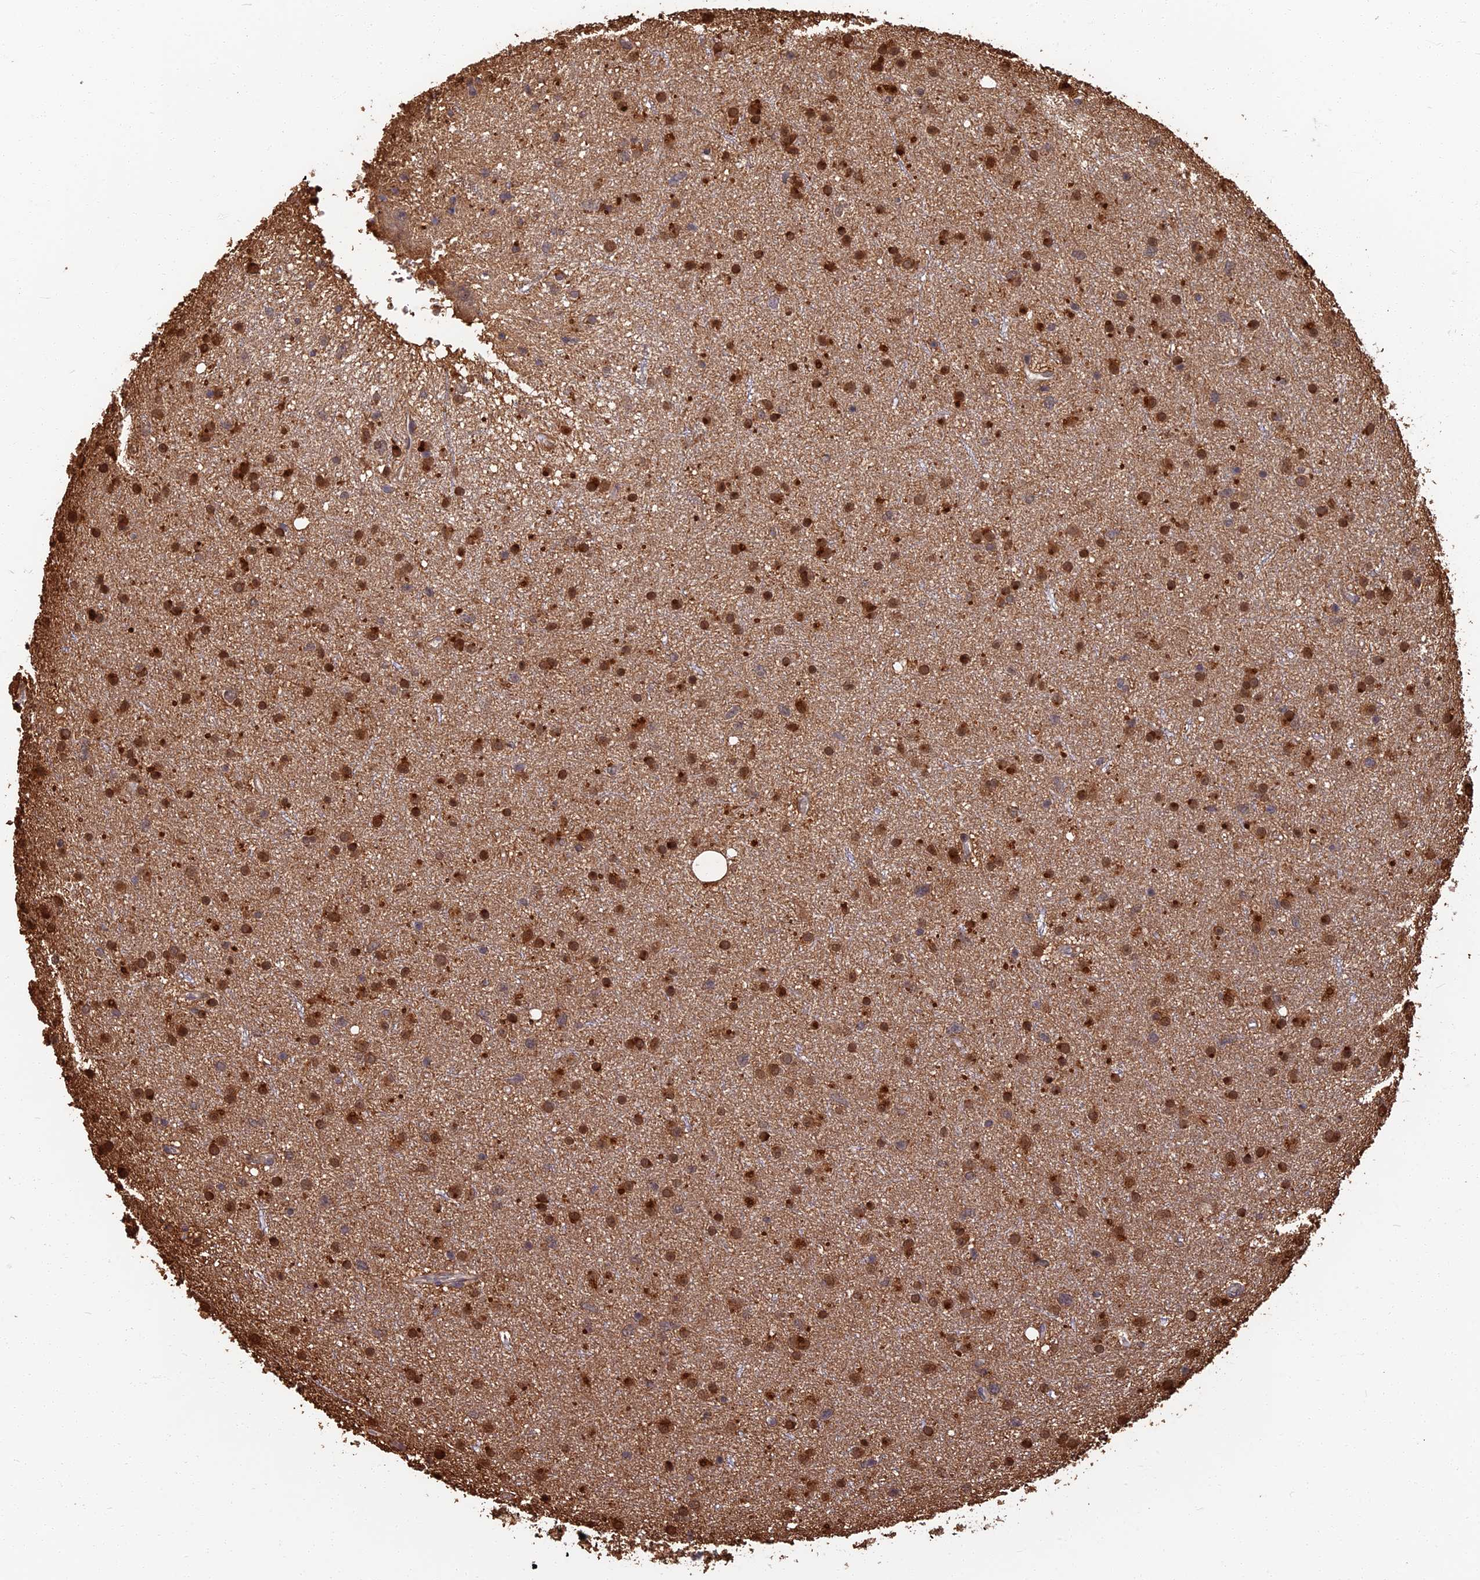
{"staining": {"intensity": "strong", "quantity": "25%-75%", "location": "cytoplasmic/membranous,nuclear"}, "tissue": "glioma", "cell_type": "Tumor cells", "image_type": "cancer", "snomed": [{"axis": "morphology", "description": "Glioma, malignant, Low grade"}, {"axis": "topography", "description": "Cerebral cortex"}], "caption": "Brown immunohistochemical staining in malignant low-grade glioma exhibits strong cytoplasmic/membranous and nuclear staining in about 25%-75% of tumor cells.", "gene": "LRRN3", "patient": {"sex": "female", "age": 39}}